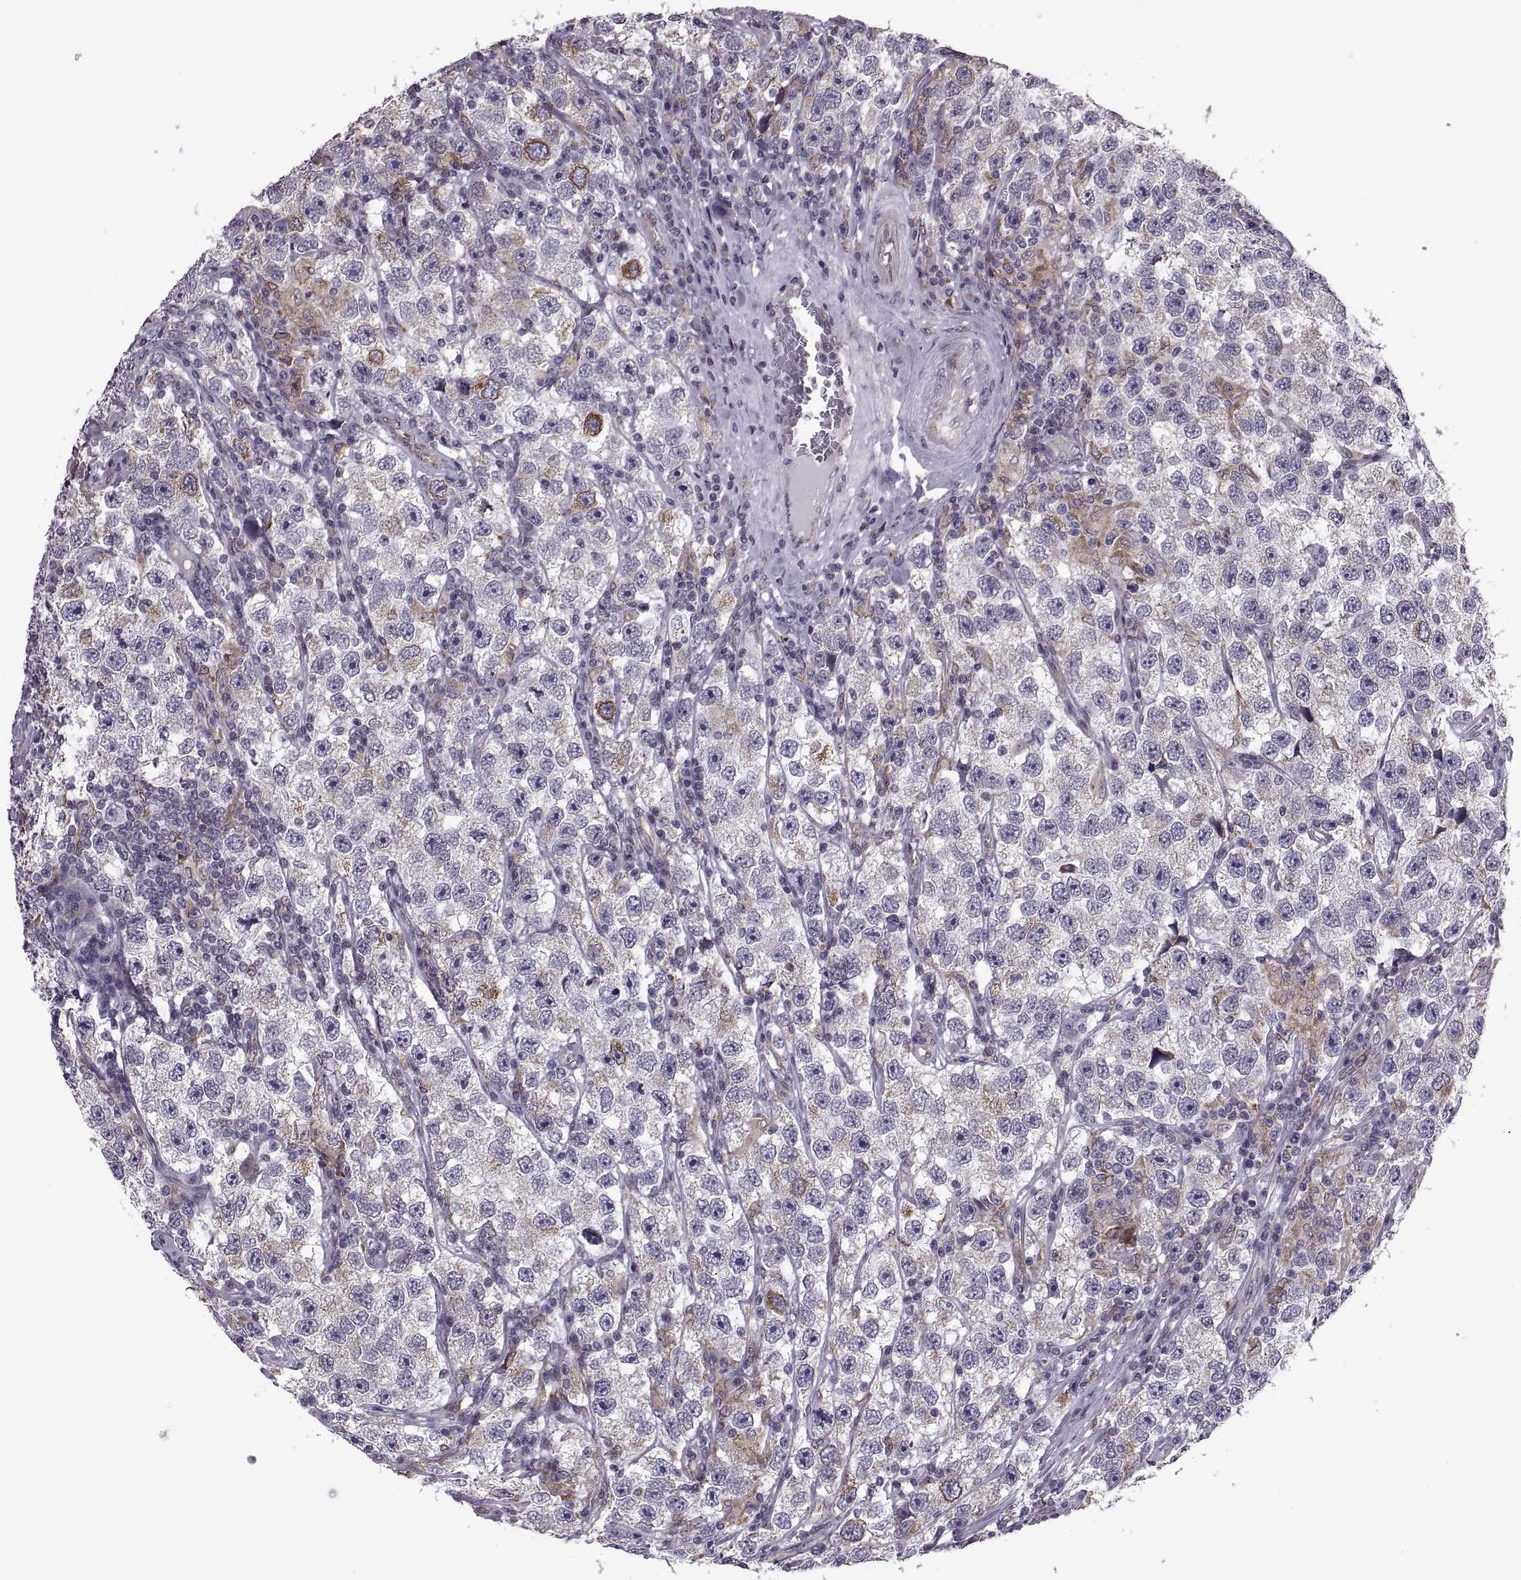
{"staining": {"intensity": "strong", "quantity": "<25%", "location": "cytoplasmic/membranous"}, "tissue": "testis cancer", "cell_type": "Tumor cells", "image_type": "cancer", "snomed": [{"axis": "morphology", "description": "Seminoma, NOS"}, {"axis": "topography", "description": "Testis"}], "caption": "This image reveals IHC staining of testis cancer, with medium strong cytoplasmic/membranous staining in approximately <25% of tumor cells.", "gene": "LETM2", "patient": {"sex": "male", "age": 26}}